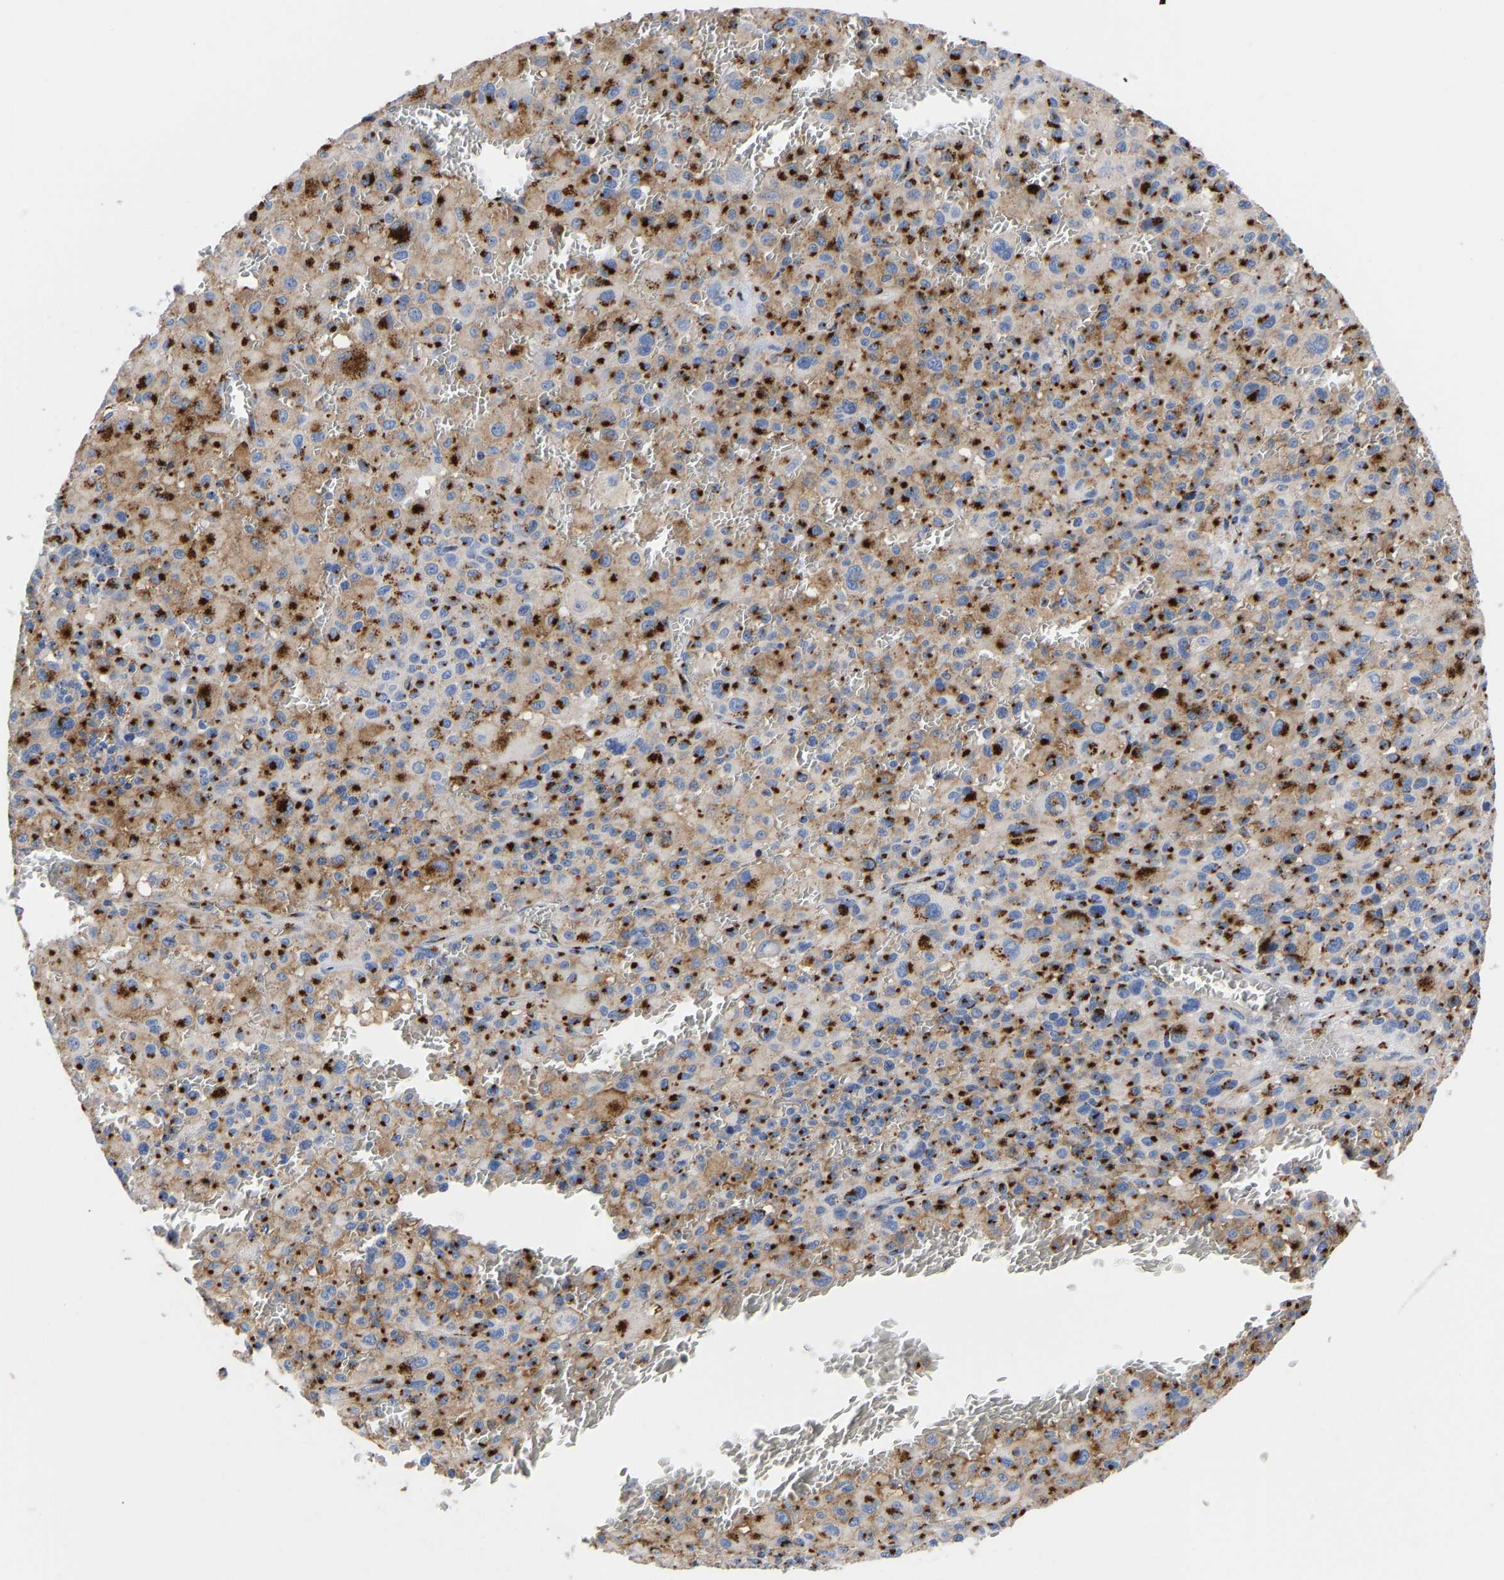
{"staining": {"intensity": "strong", "quantity": ">75%", "location": "cytoplasmic/membranous"}, "tissue": "melanoma", "cell_type": "Tumor cells", "image_type": "cancer", "snomed": [{"axis": "morphology", "description": "Malignant melanoma, Metastatic site"}, {"axis": "topography", "description": "Skin"}], "caption": "Immunohistochemical staining of human melanoma exhibits high levels of strong cytoplasmic/membranous protein expression in about >75% of tumor cells. (DAB = brown stain, brightfield microscopy at high magnification).", "gene": "TMEM87A", "patient": {"sex": "female", "age": 74}}